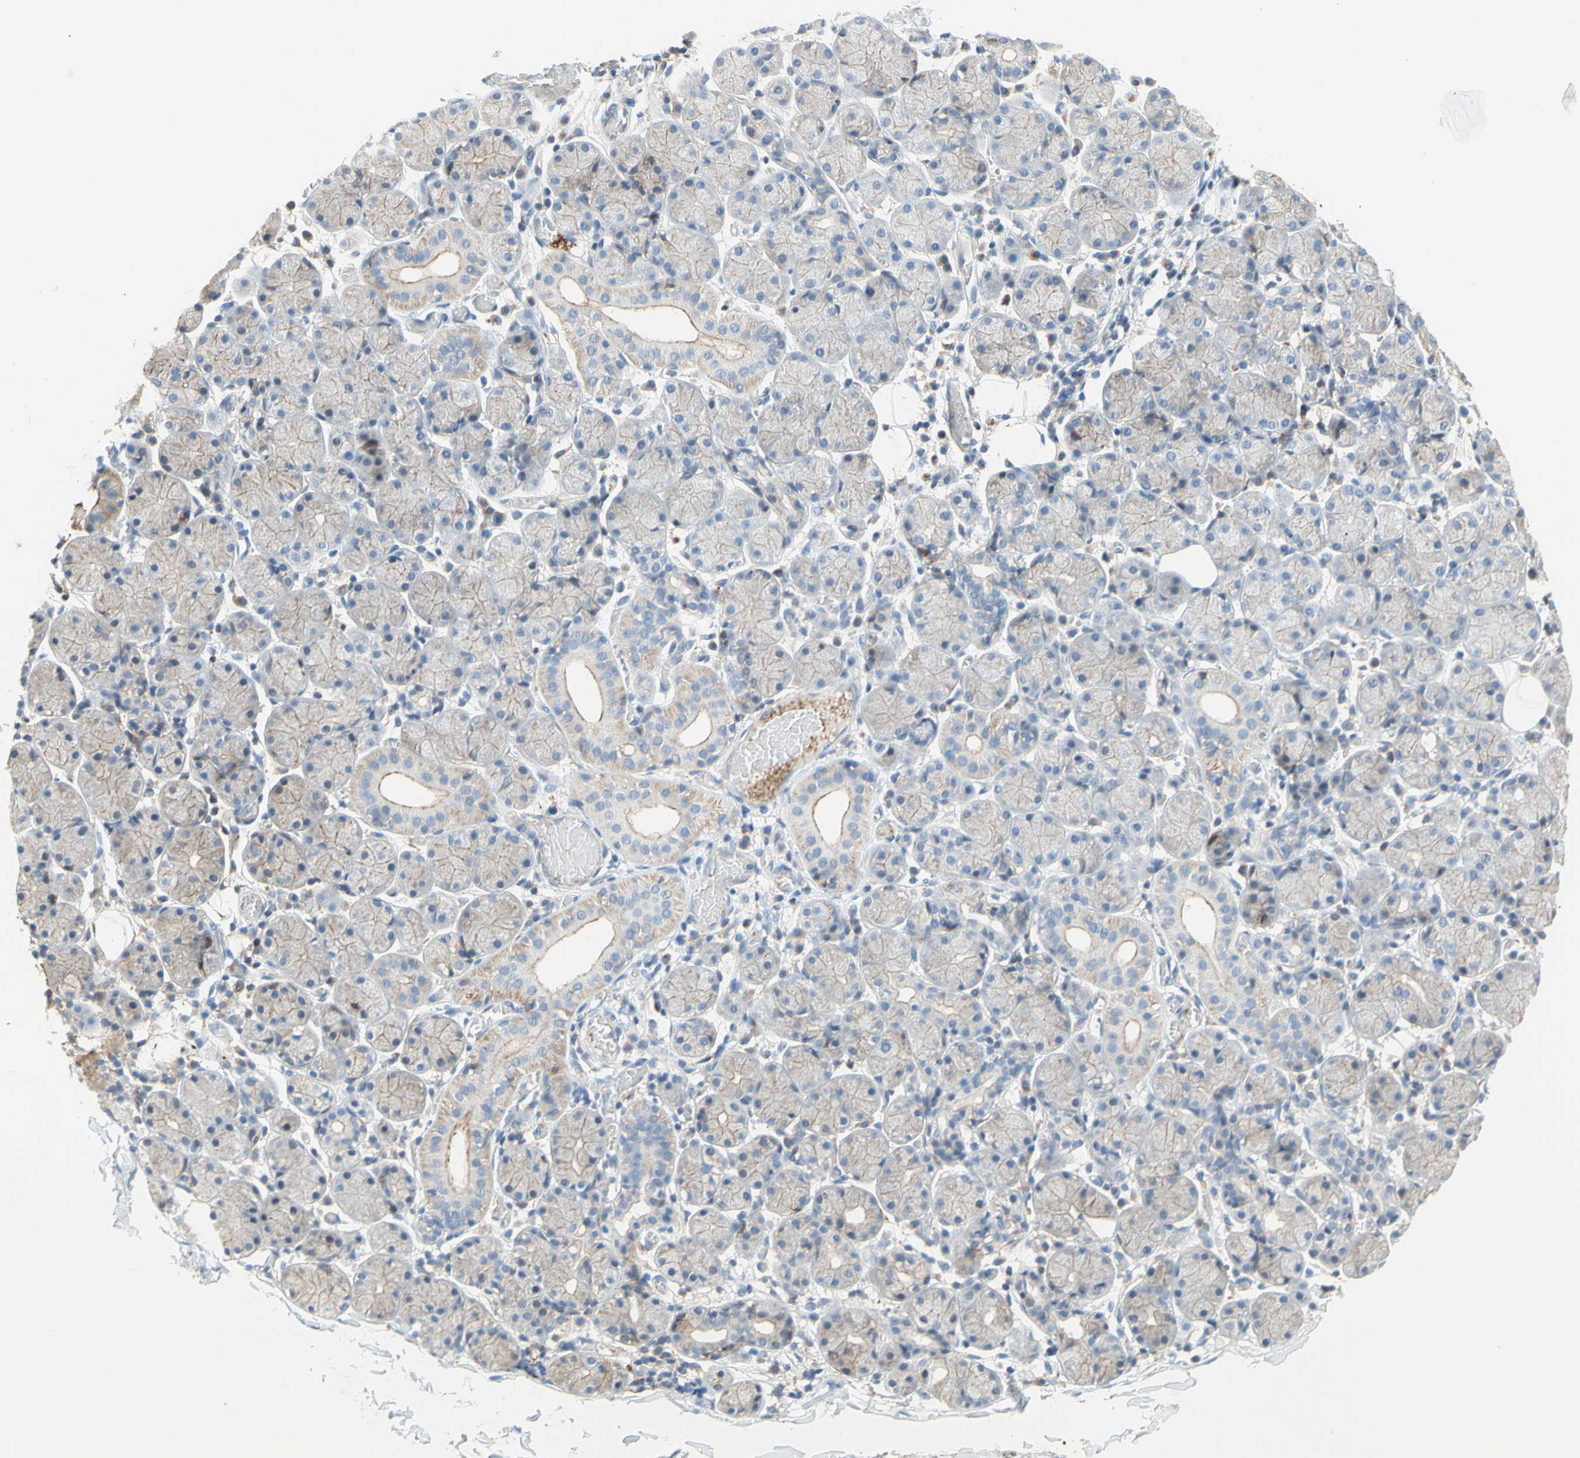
{"staining": {"intensity": "negative", "quantity": "none", "location": "none"}, "tissue": "salivary gland", "cell_type": "Glandular cells", "image_type": "normal", "snomed": [{"axis": "morphology", "description": "Normal tissue, NOS"}, {"axis": "topography", "description": "Salivary gland"}], "caption": "The micrograph exhibits no significant staining in glandular cells of salivary gland. Nuclei are stained in blue.", "gene": "SEMA4C", "patient": {"sex": "female", "age": 24}}